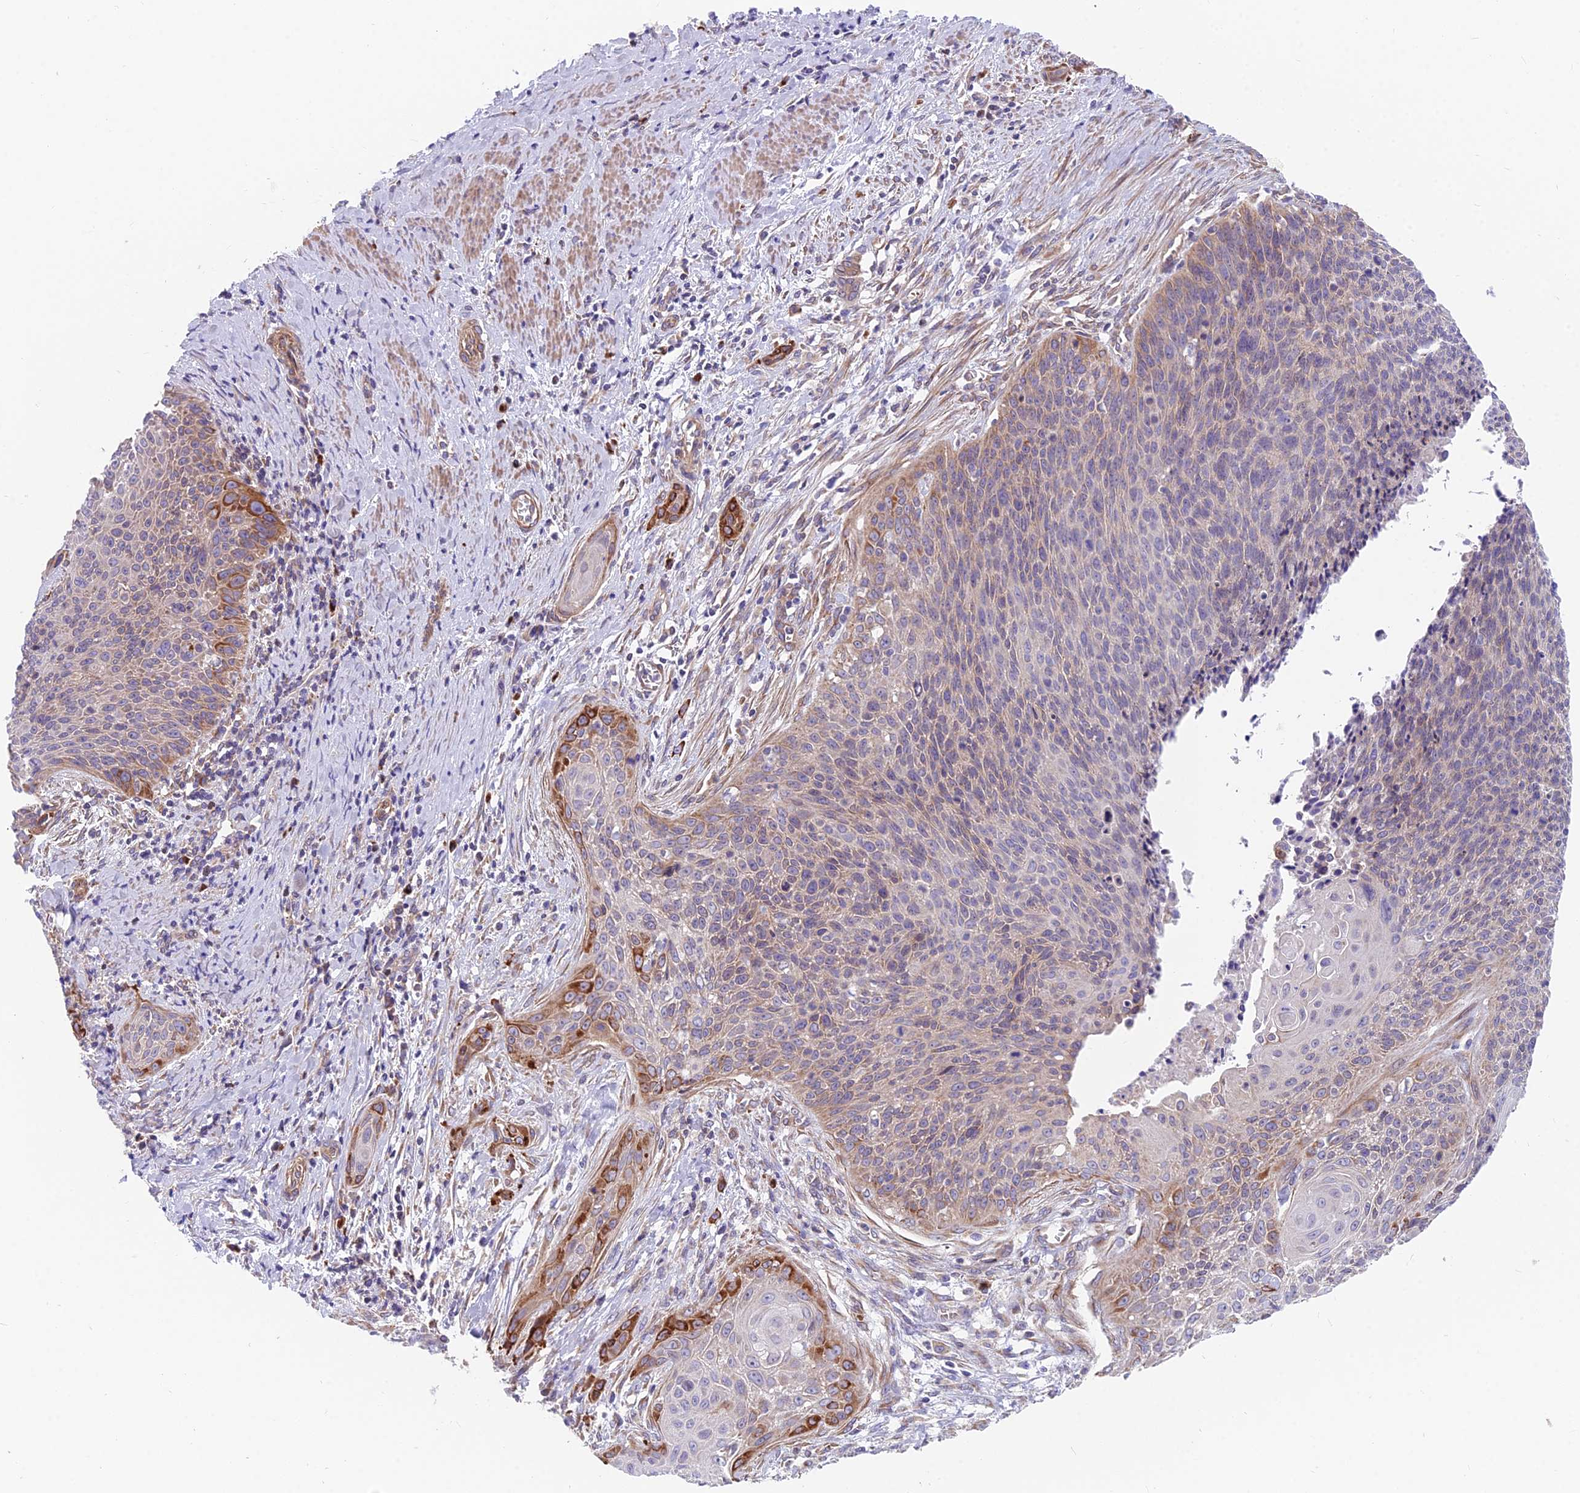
{"staining": {"intensity": "strong", "quantity": "<25%", "location": "cytoplasmic/membranous"}, "tissue": "cervical cancer", "cell_type": "Tumor cells", "image_type": "cancer", "snomed": [{"axis": "morphology", "description": "Squamous cell carcinoma, NOS"}, {"axis": "topography", "description": "Cervix"}], "caption": "Immunohistochemistry histopathology image of human cervical squamous cell carcinoma stained for a protein (brown), which exhibits medium levels of strong cytoplasmic/membranous positivity in about <25% of tumor cells.", "gene": "TBC1D20", "patient": {"sex": "female", "age": 55}}